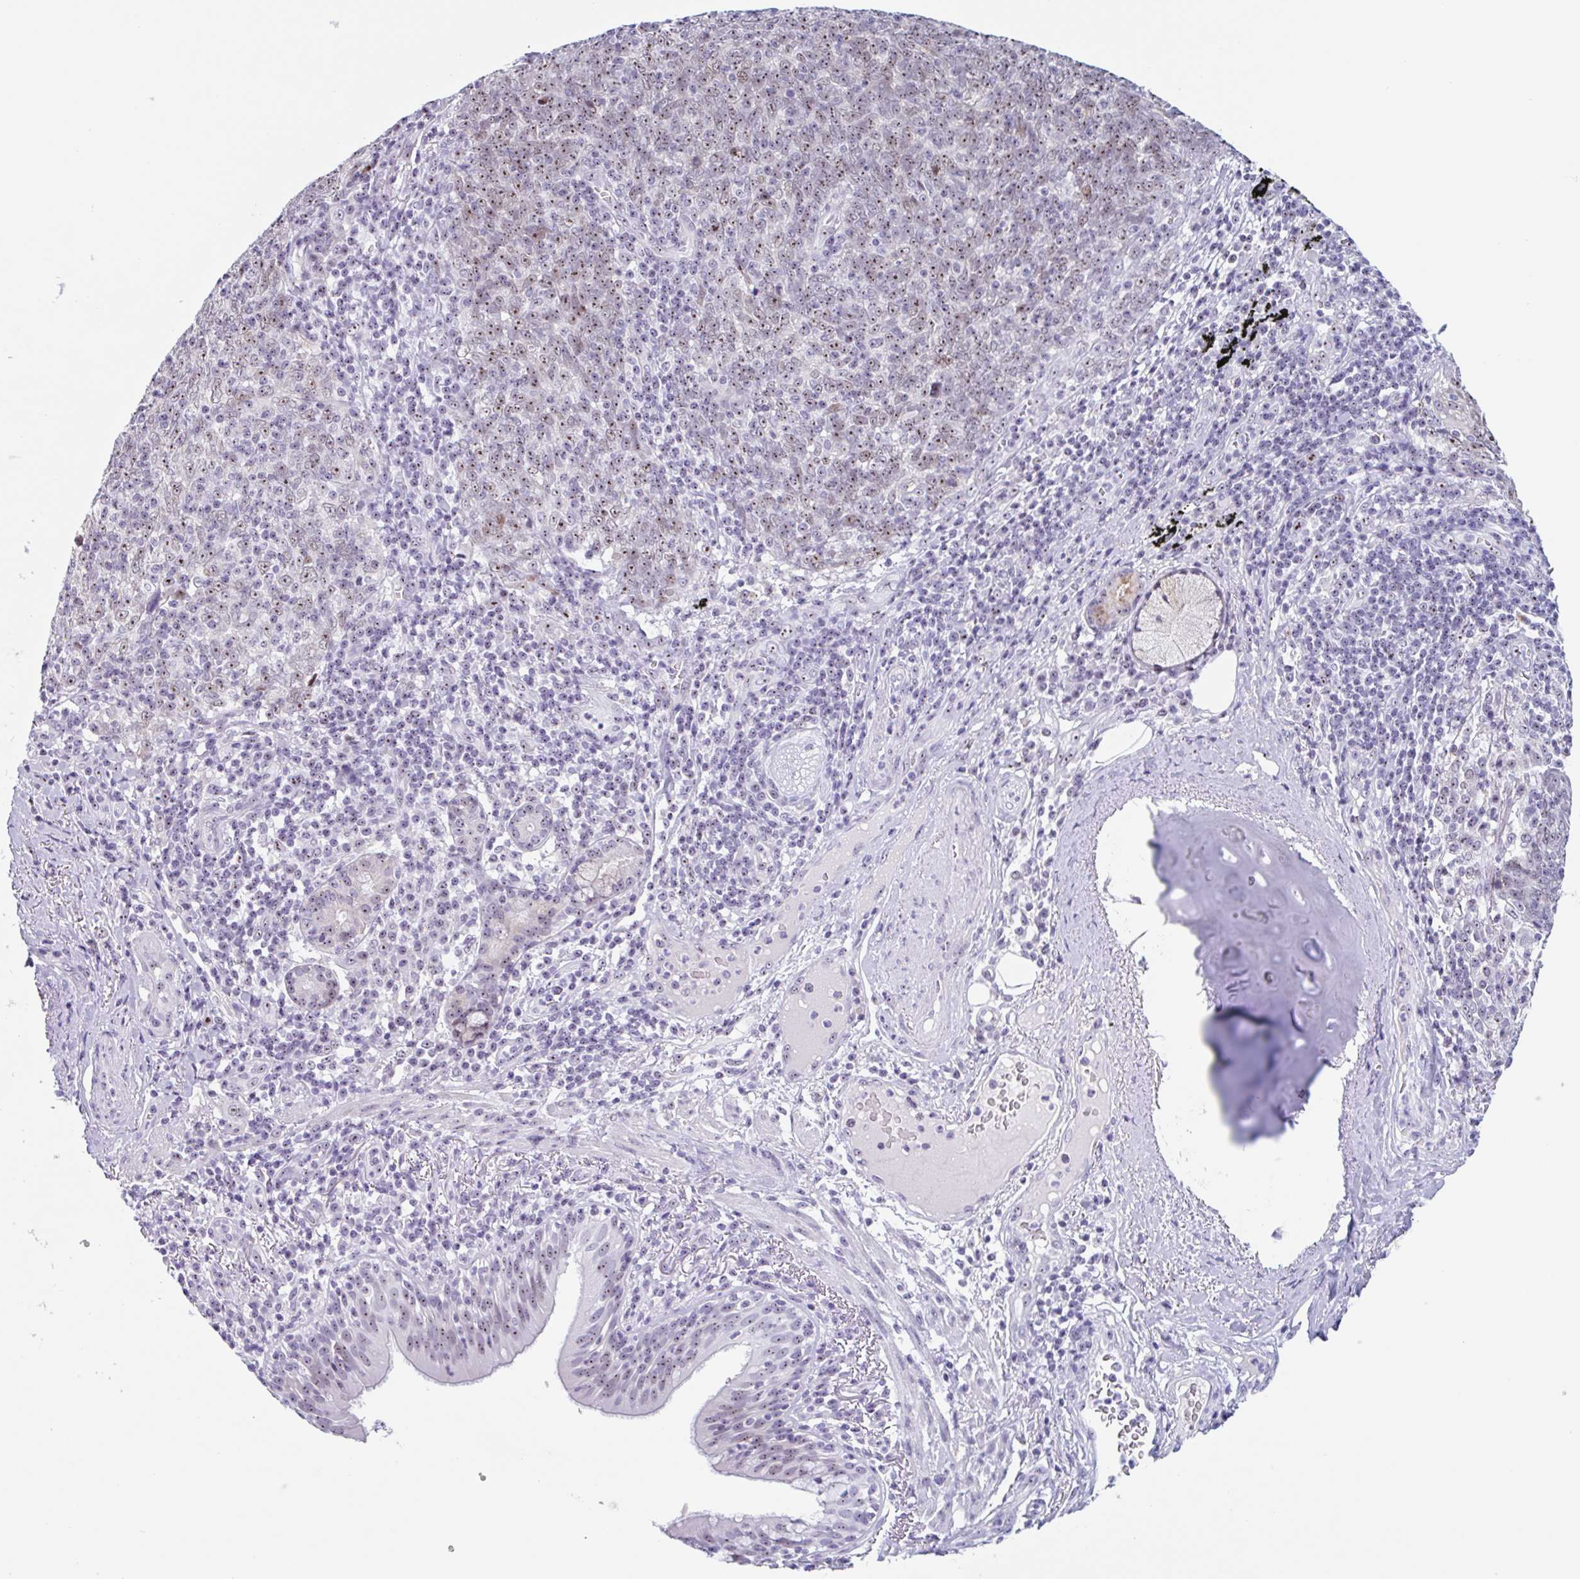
{"staining": {"intensity": "moderate", "quantity": ">75%", "location": "nuclear"}, "tissue": "lung cancer", "cell_type": "Tumor cells", "image_type": "cancer", "snomed": [{"axis": "morphology", "description": "Squamous cell carcinoma, NOS"}, {"axis": "topography", "description": "Lung"}], "caption": "Protein expression analysis of lung cancer (squamous cell carcinoma) exhibits moderate nuclear positivity in approximately >75% of tumor cells. The protein of interest is shown in brown color, while the nuclei are stained blue.", "gene": "LENG9", "patient": {"sex": "female", "age": 72}}